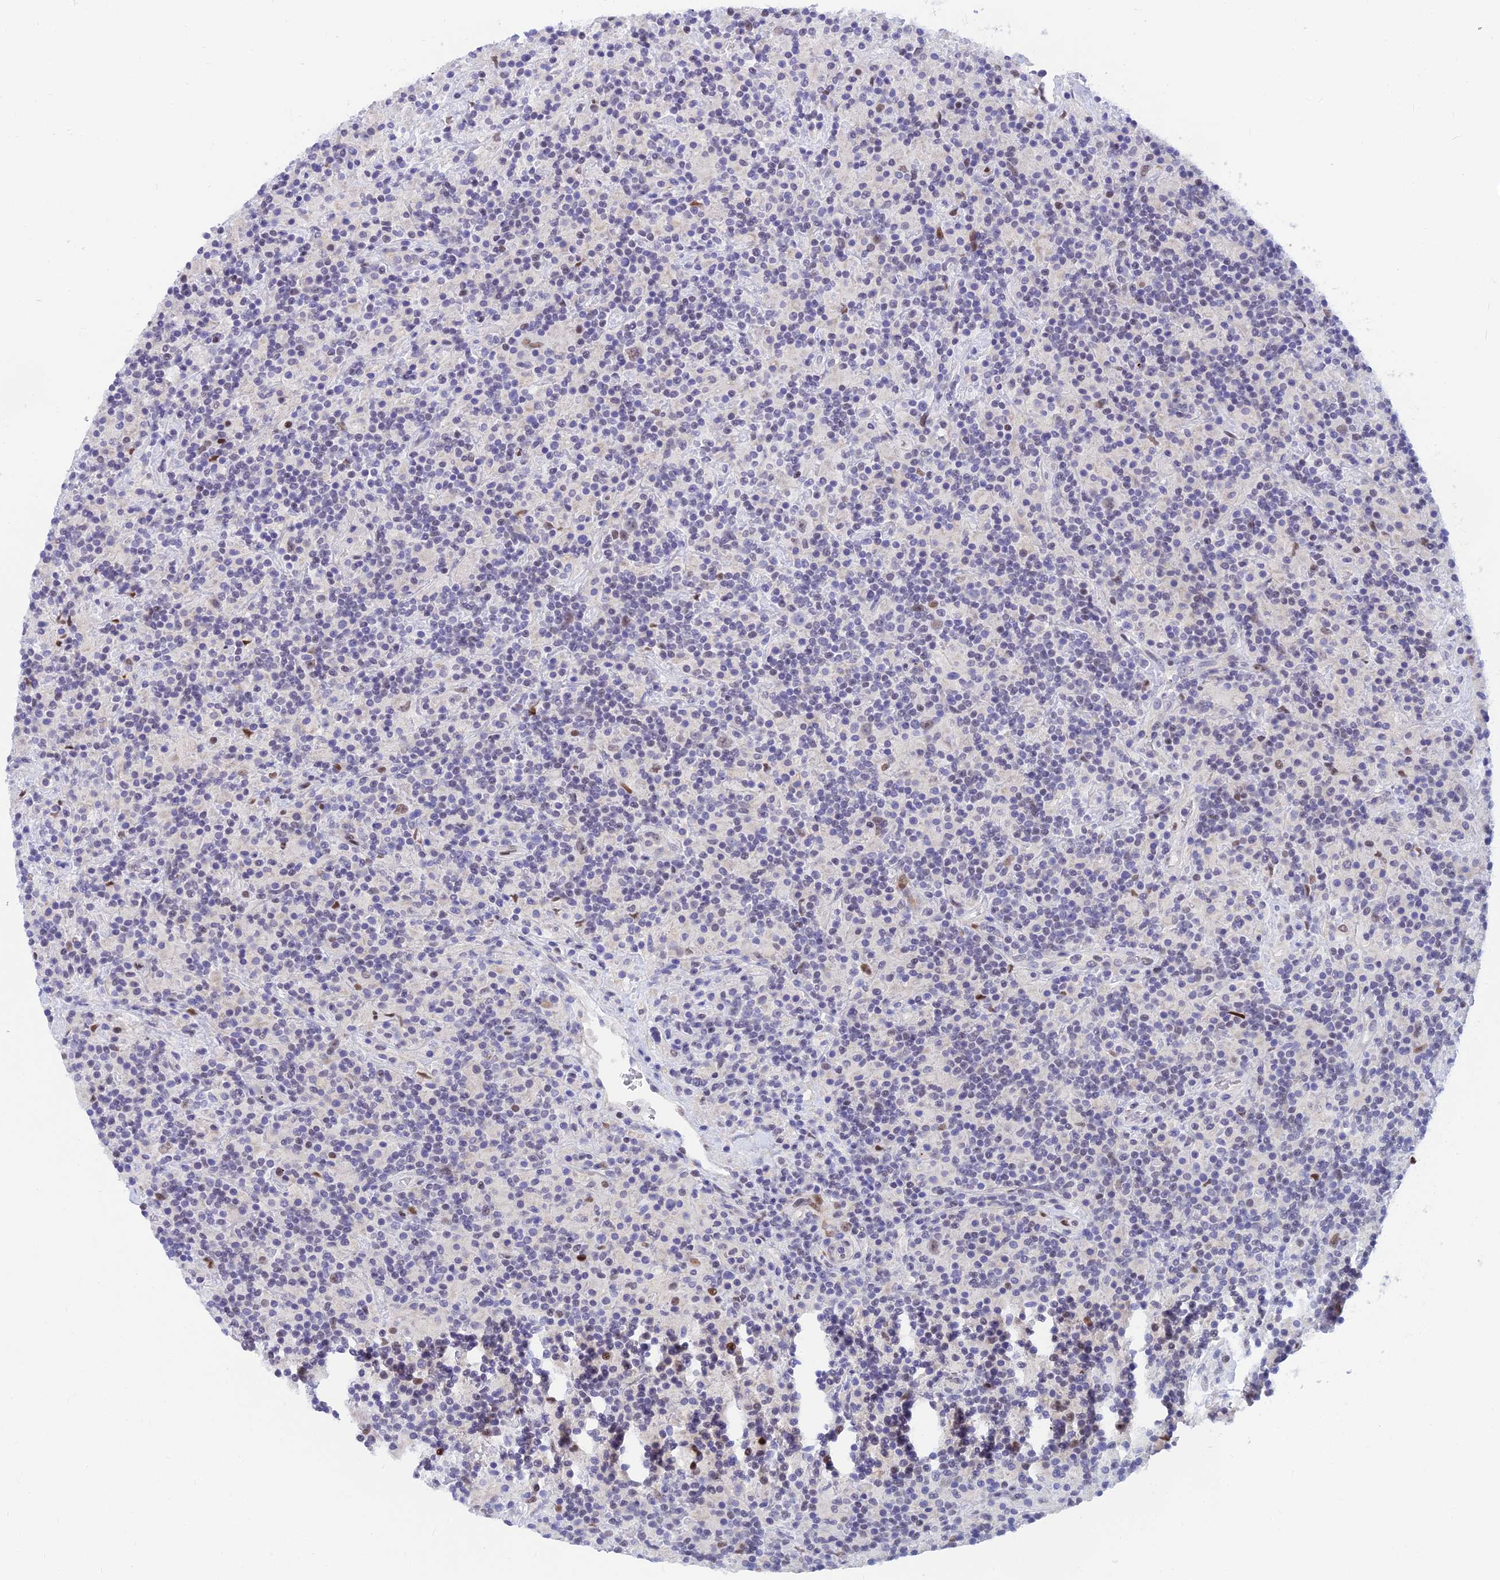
{"staining": {"intensity": "negative", "quantity": "none", "location": "none"}, "tissue": "lymphoma", "cell_type": "Tumor cells", "image_type": "cancer", "snomed": [{"axis": "morphology", "description": "Hodgkin's disease, NOS"}, {"axis": "topography", "description": "Lymph node"}], "caption": "This is a micrograph of immunohistochemistry (IHC) staining of Hodgkin's disease, which shows no expression in tumor cells. The staining was performed using DAB to visualize the protein expression in brown, while the nuclei were stained in blue with hematoxylin (Magnification: 20x).", "gene": "CLK4", "patient": {"sex": "male", "age": 70}}